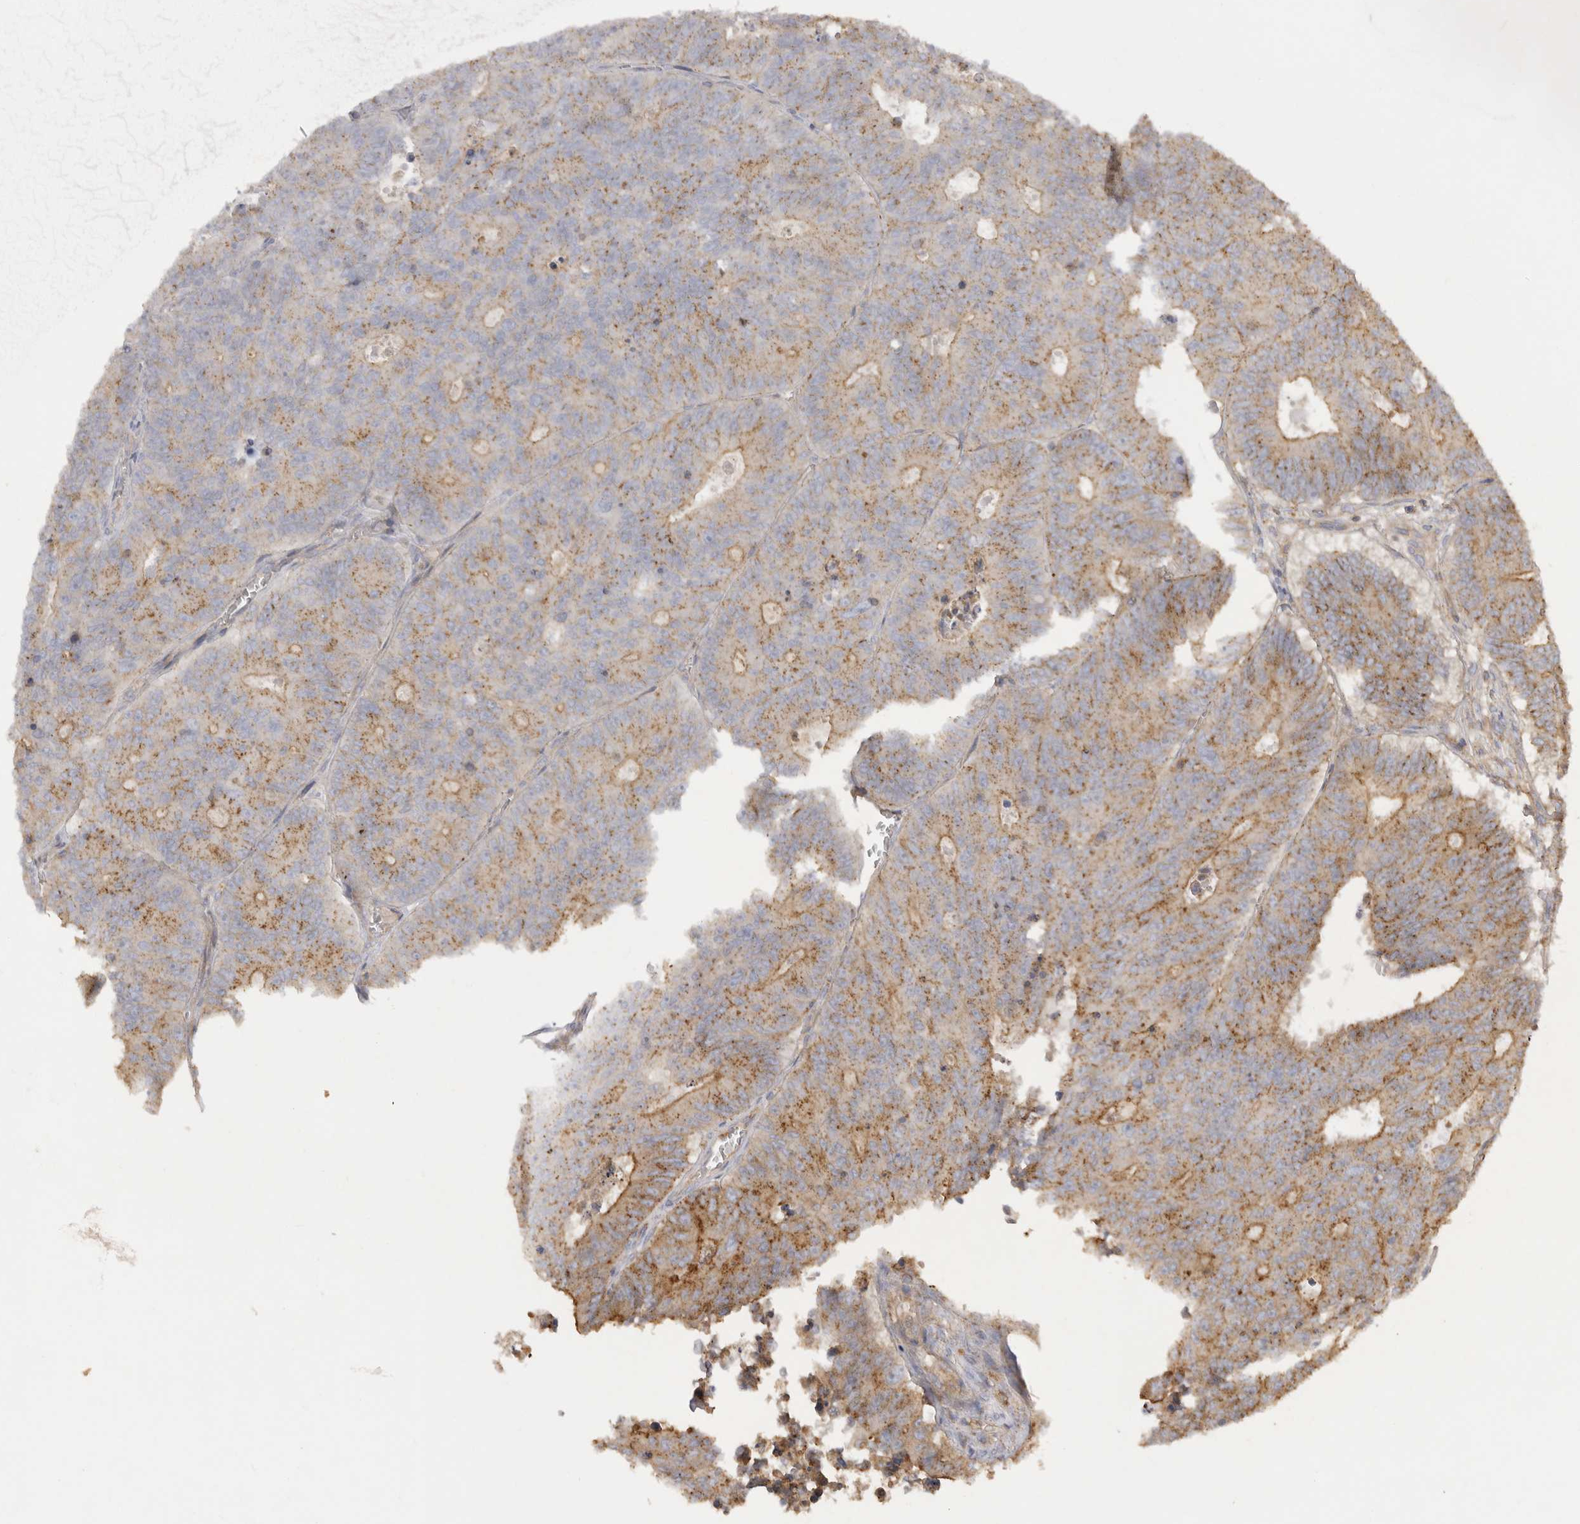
{"staining": {"intensity": "moderate", "quantity": "25%-75%", "location": "cytoplasmic/membranous"}, "tissue": "colorectal cancer", "cell_type": "Tumor cells", "image_type": "cancer", "snomed": [{"axis": "morphology", "description": "Adenocarcinoma, NOS"}, {"axis": "topography", "description": "Colon"}], "caption": "Human colorectal cancer stained with a protein marker shows moderate staining in tumor cells.", "gene": "CHMP6", "patient": {"sex": "male", "age": 87}}